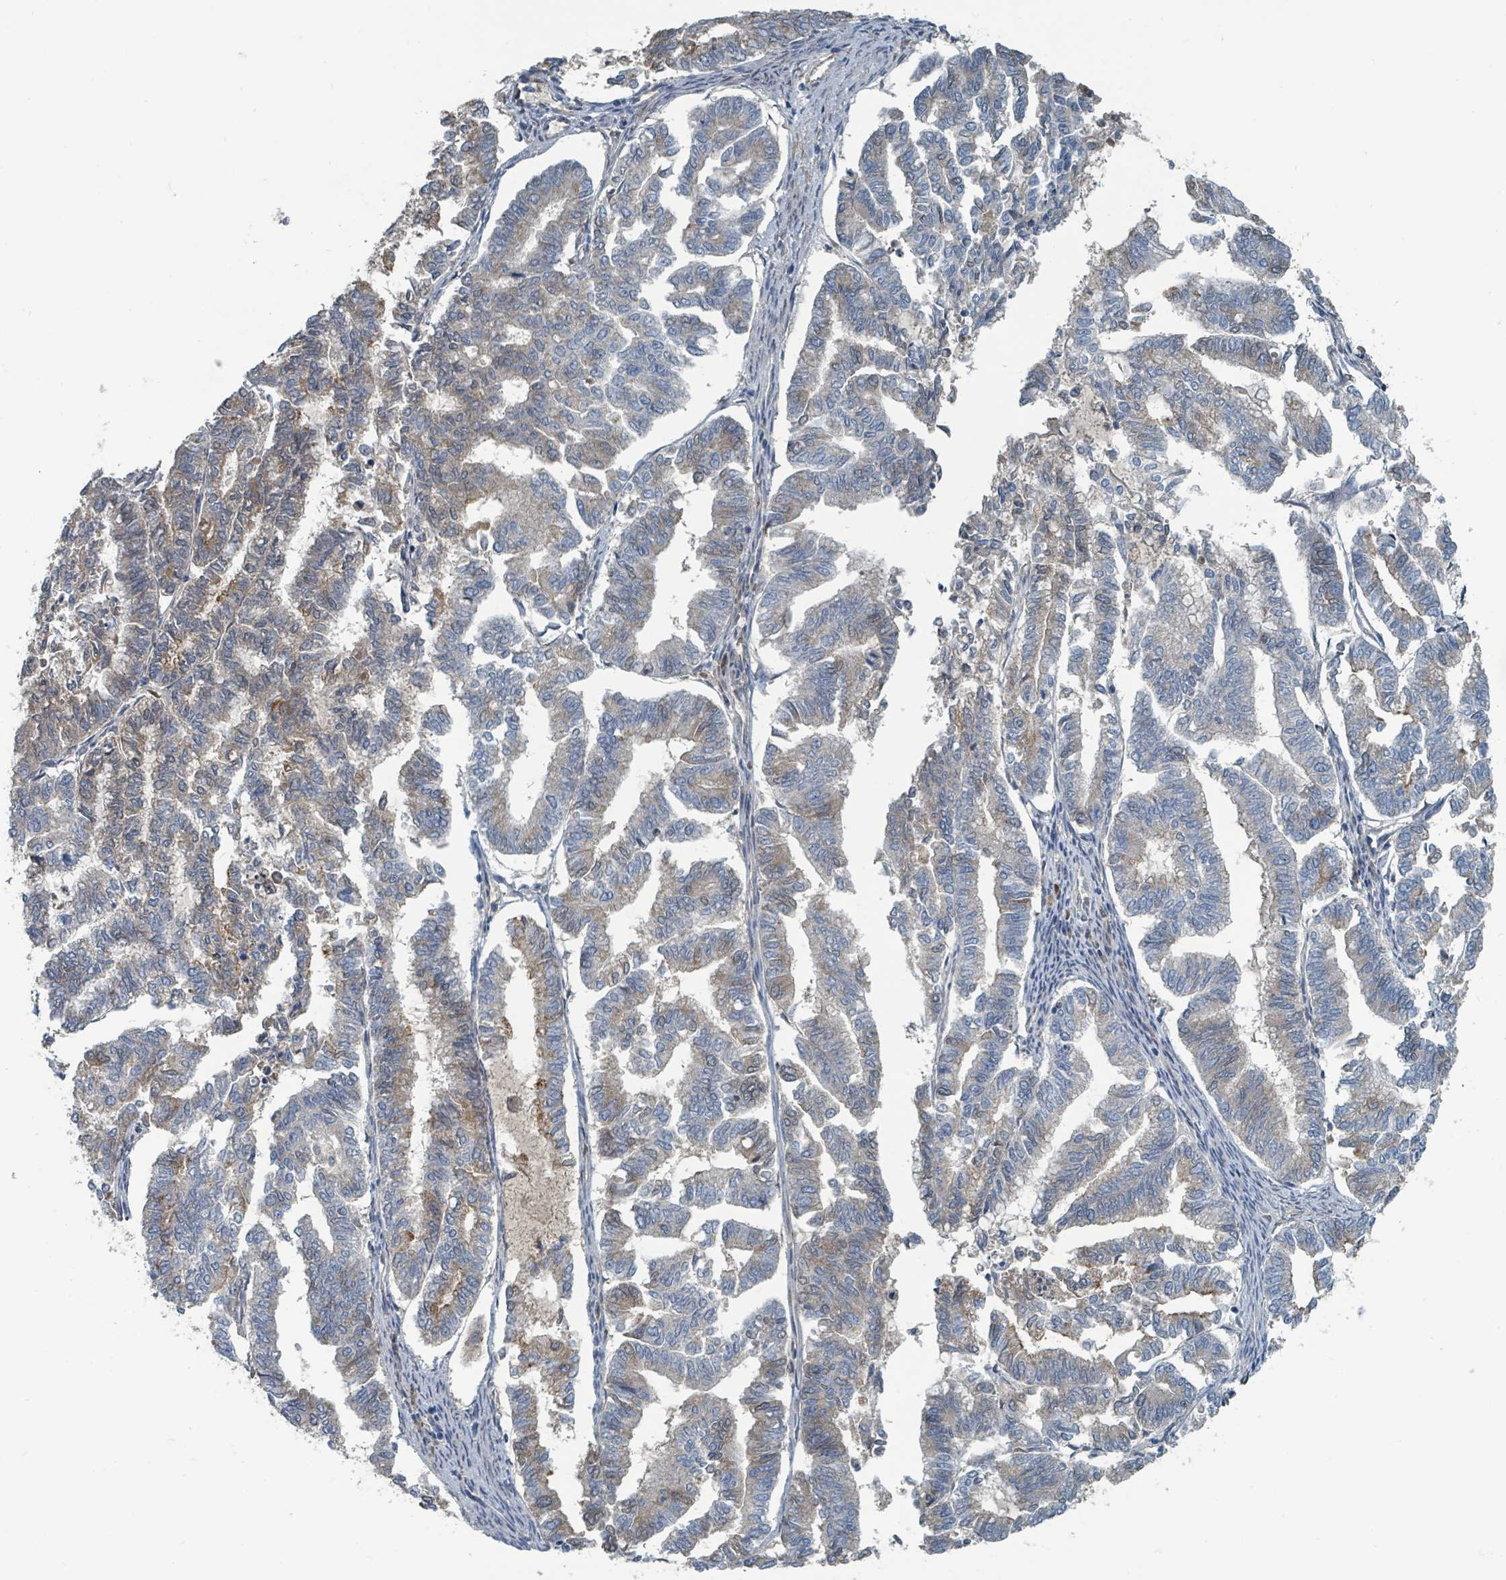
{"staining": {"intensity": "weak", "quantity": "25%-75%", "location": "cytoplasmic/membranous"}, "tissue": "endometrial cancer", "cell_type": "Tumor cells", "image_type": "cancer", "snomed": [{"axis": "morphology", "description": "Adenocarcinoma, NOS"}, {"axis": "topography", "description": "Endometrium"}], "caption": "High-power microscopy captured an immunohistochemistry (IHC) photomicrograph of endometrial adenocarcinoma, revealing weak cytoplasmic/membranous positivity in about 25%-75% of tumor cells.", "gene": "SLC44A5", "patient": {"sex": "female", "age": 79}}